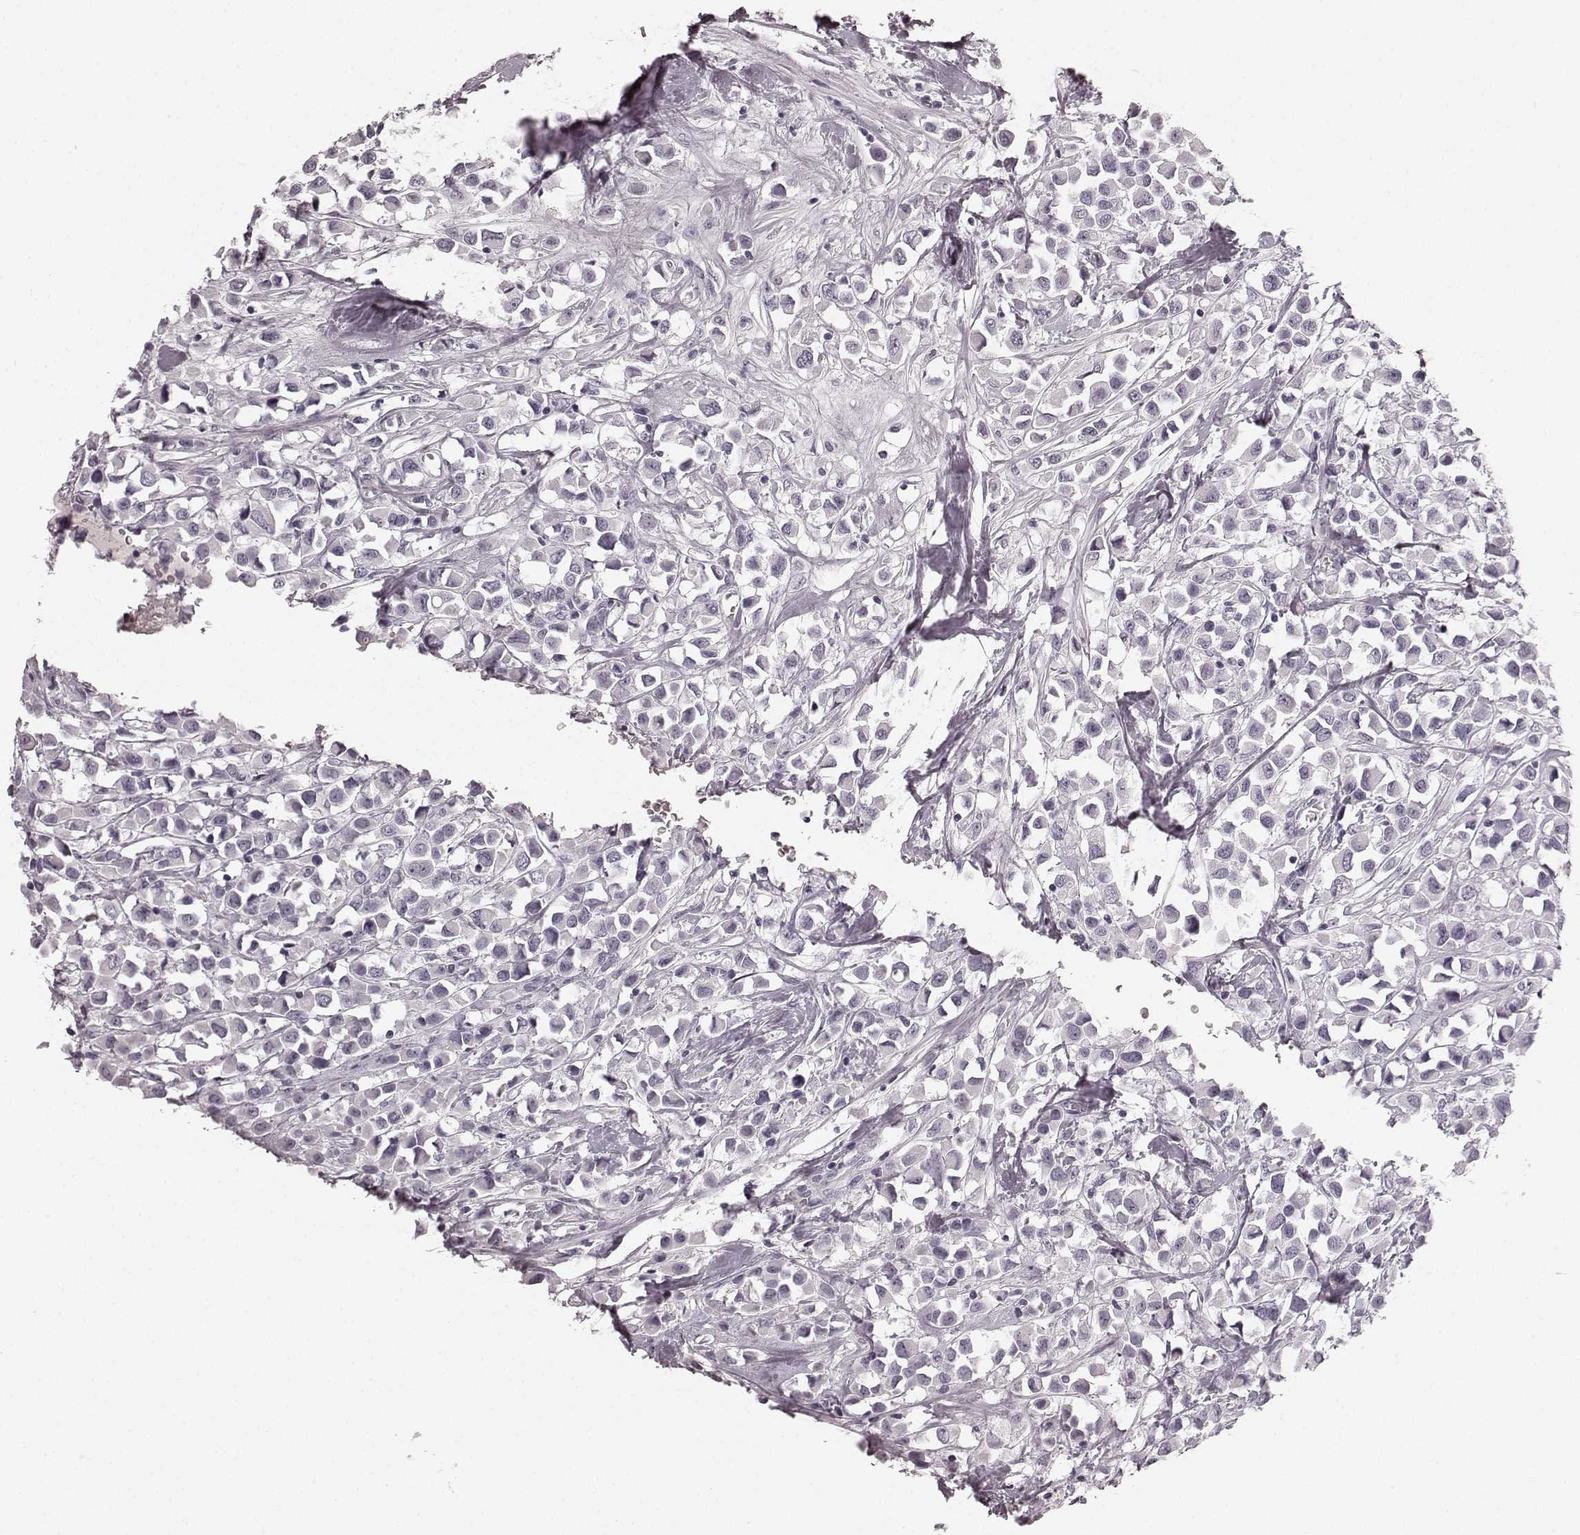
{"staining": {"intensity": "negative", "quantity": "none", "location": "none"}, "tissue": "breast cancer", "cell_type": "Tumor cells", "image_type": "cancer", "snomed": [{"axis": "morphology", "description": "Duct carcinoma"}, {"axis": "topography", "description": "Breast"}], "caption": "Tumor cells are negative for protein expression in human infiltrating ductal carcinoma (breast).", "gene": "TMPRSS15", "patient": {"sex": "female", "age": 61}}